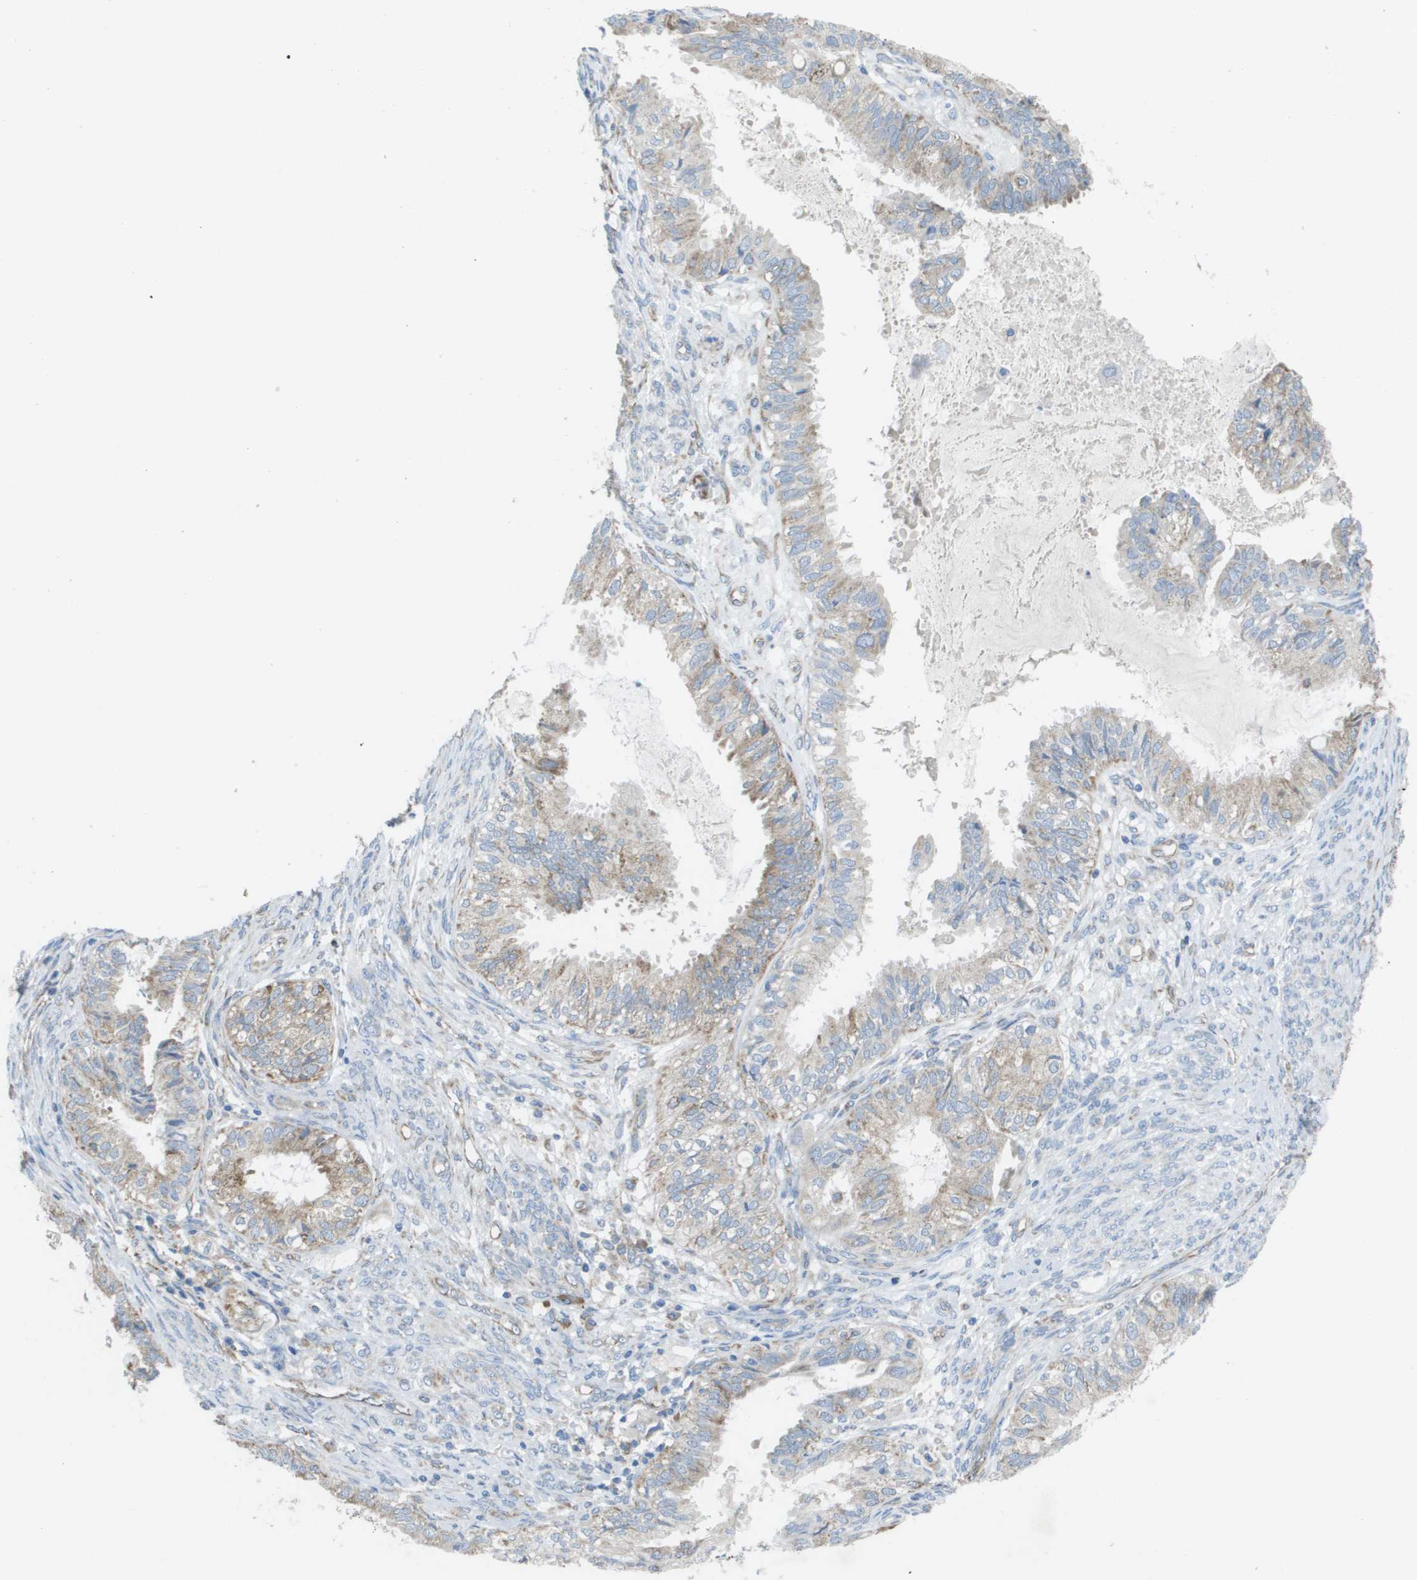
{"staining": {"intensity": "weak", "quantity": "25%-75%", "location": "cytoplasmic/membranous"}, "tissue": "cervical cancer", "cell_type": "Tumor cells", "image_type": "cancer", "snomed": [{"axis": "morphology", "description": "Normal tissue, NOS"}, {"axis": "morphology", "description": "Adenocarcinoma, NOS"}, {"axis": "topography", "description": "Cervix"}, {"axis": "topography", "description": "Endometrium"}], "caption": "The micrograph shows immunohistochemical staining of cervical cancer. There is weak cytoplasmic/membranous positivity is present in about 25%-75% of tumor cells.", "gene": "CLCN2", "patient": {"sex": "female", "age": 86}}